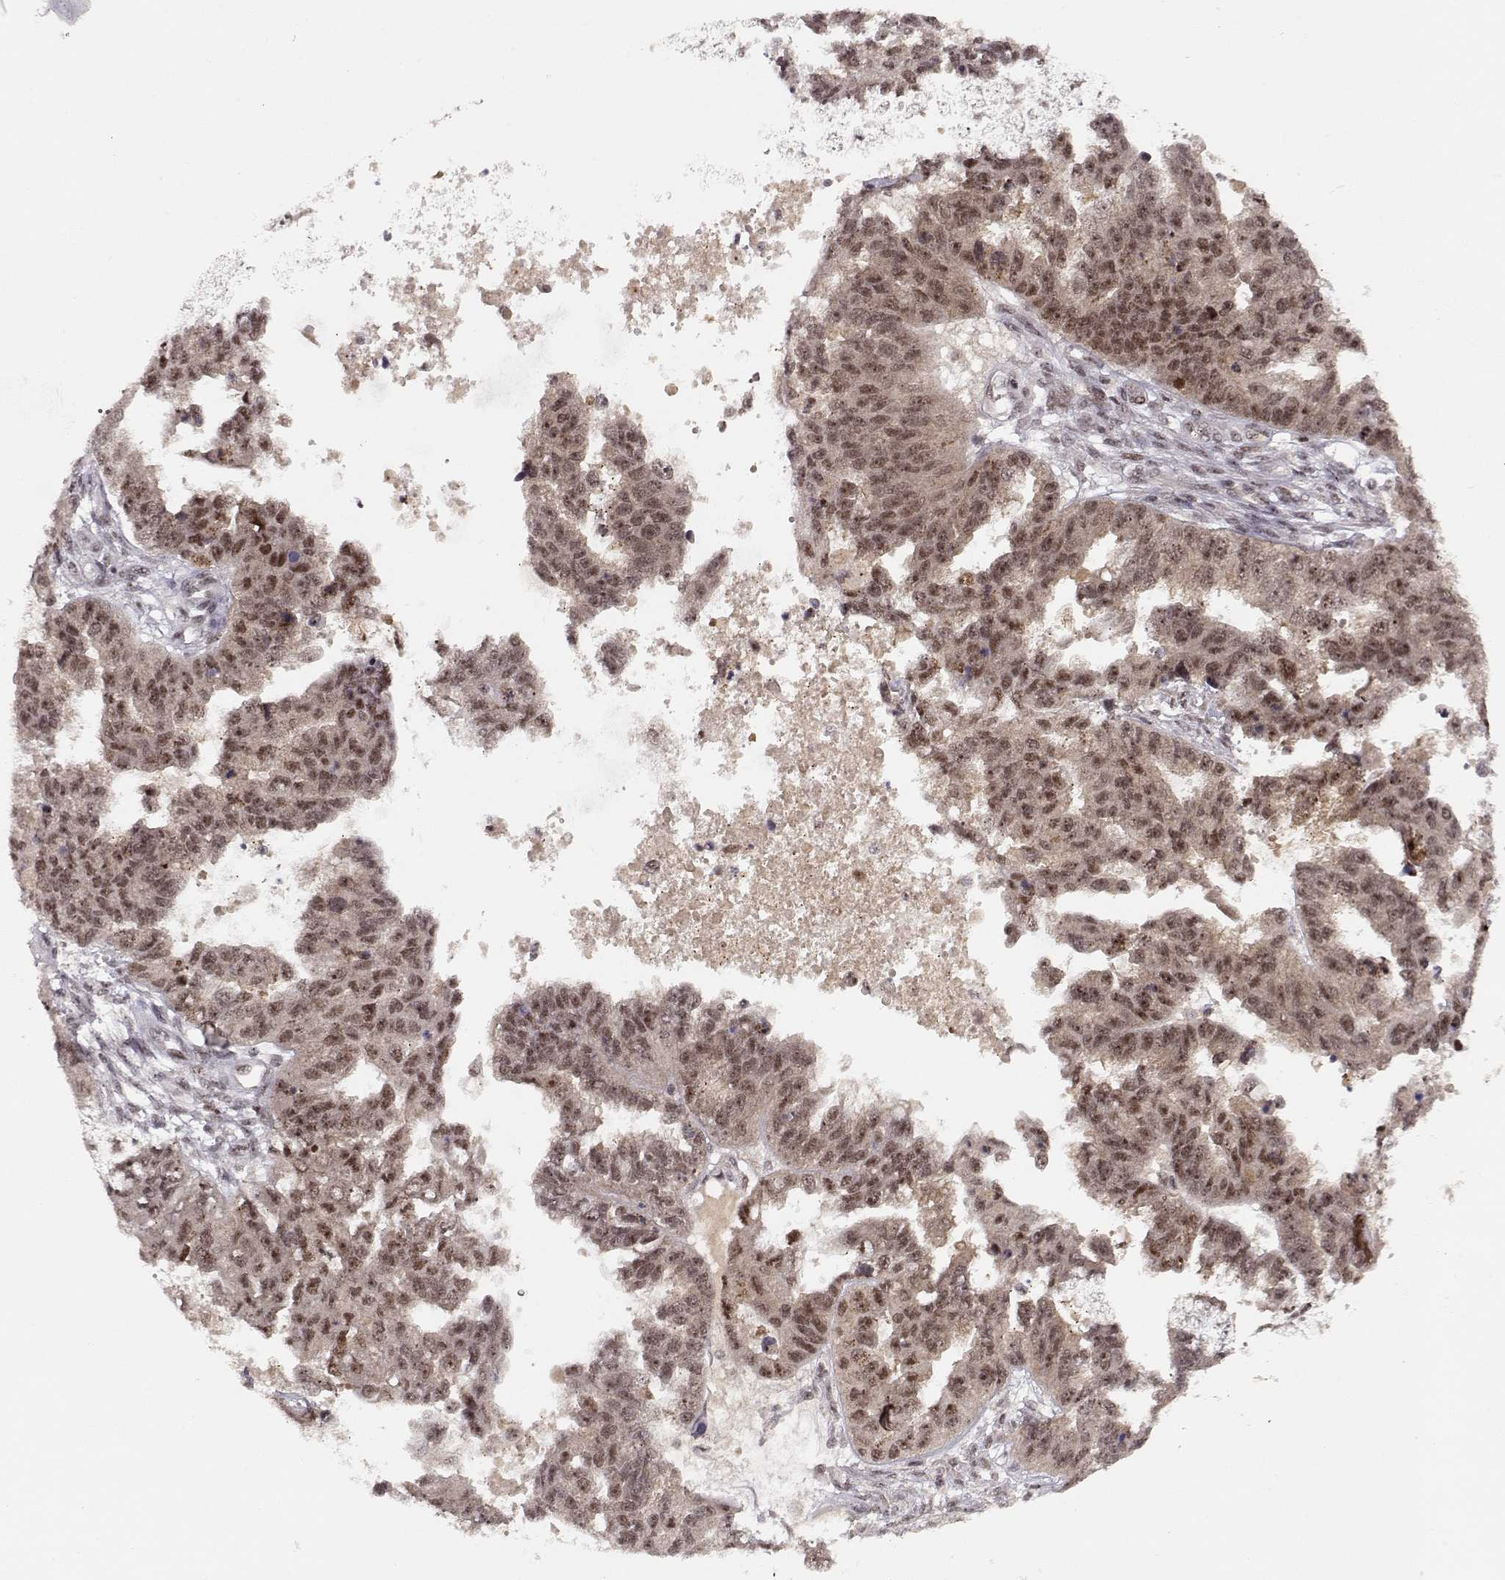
{"staining": {"intensity": "weak", "quantity": ">75%", "location": "nuclear"}, "tissue": "ovarian cancer", "cell_type": "Tumor cells", "image_type": "cancer", "snomed": [{"axis": "morphology", "description": "Cystadenocarcinoma, serous, NOS"}, {"axis": "topography", "description": "Ovary"}], "caption": "Weak nuclear staining for a protein is present in approximately >75% of tumor cells of ovarian serous cystadenocarcinoma using immunohistochemistry (IHC).", "gene": "CSNK2A1", "patient": {"sex": "female", "age": 58}}